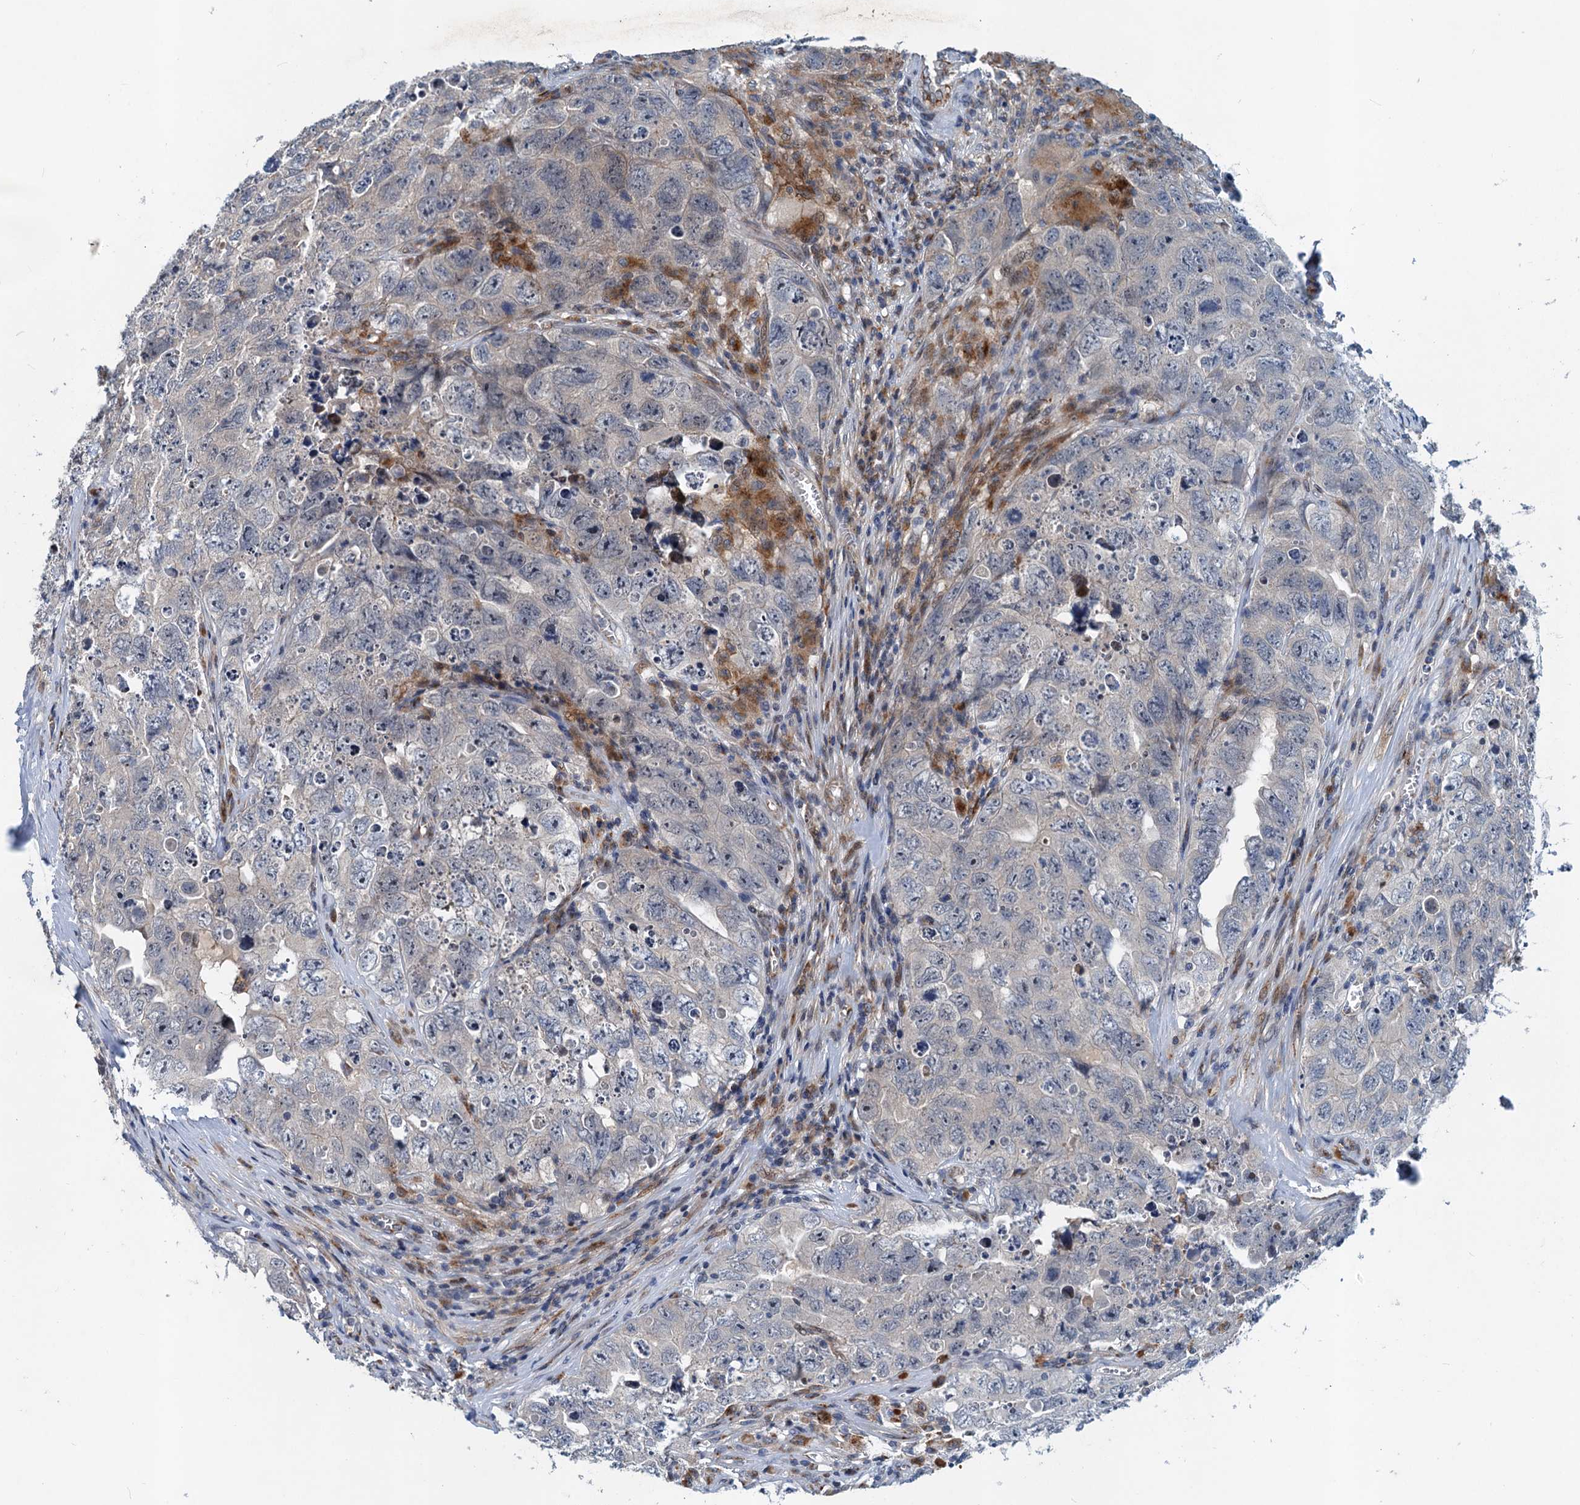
{"staining": {"intensity": "negative", "quantity": "none", "location": "none"}, "tissue": "testis cancer", "cell_type": "Tumor cells", "image_type": "cancer", "snomed": [{"axis": "morphology", "description": "Seminoma, NOS"}, {"axis": "morphology", "description": "Carcinoma, Embryonal, NOS"}, {"axis": "topography", "description": "Testis"}], "caption": "Testis embryonal carcinoma was stained to show a protein in brown. There is no significant positivity in tumor cells. (Stains: DAB immunohistochemistry (IHC) with hematoxylin counter stain, Microscopy: brightfield microscopy at high magnification).", "gene": "NBEA", "patient": {"sex": "male", "age": 43}}